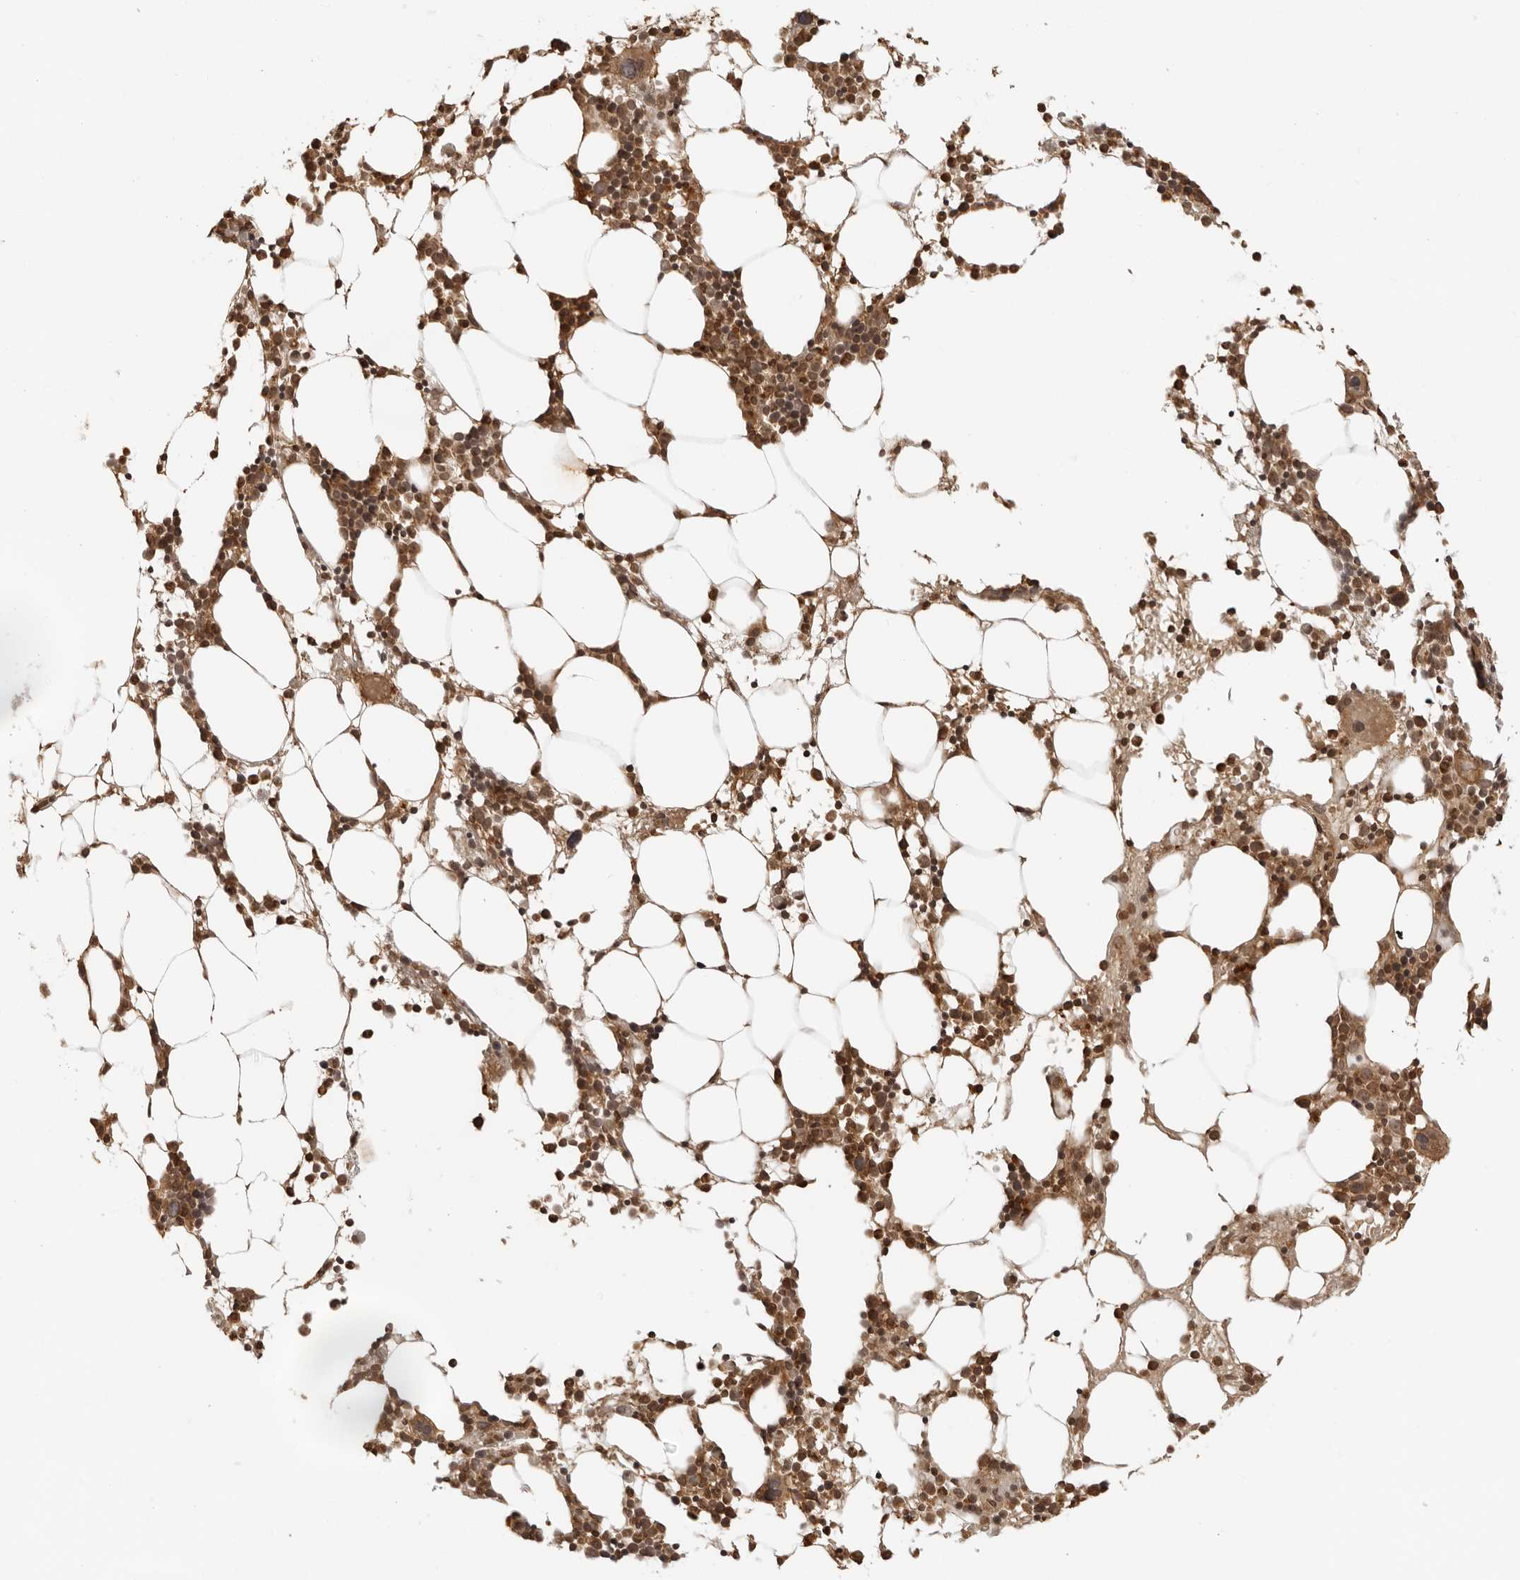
{"staining": {"intensity": "strong", "quantity": "25%-75%", "location": "cytoplasmic/membranous,nuclear"}, "tissue": "bone marrow", "cell_type": "Hematopoietic cells", "image_type": "normal", "snomed": [{"axis": "morphology", "description": "Normal tissue, NOS"}, {"axis": "morphology", "description": "Inflammation, NOS"}, {"axis": "topography", "description": "Bone marrow"}], "caption": "A brown stain shows strong cytoplasmic/membranous,nuclear expression of a protein in hematopoietic cells of normal bone marrow. (Stains: DAB in brown, nuclei in blue, Microscopy: brightfield microscopy at high magnification).", "gene": "IKBKE", "patient": {"sex": "male", "age": 31}}